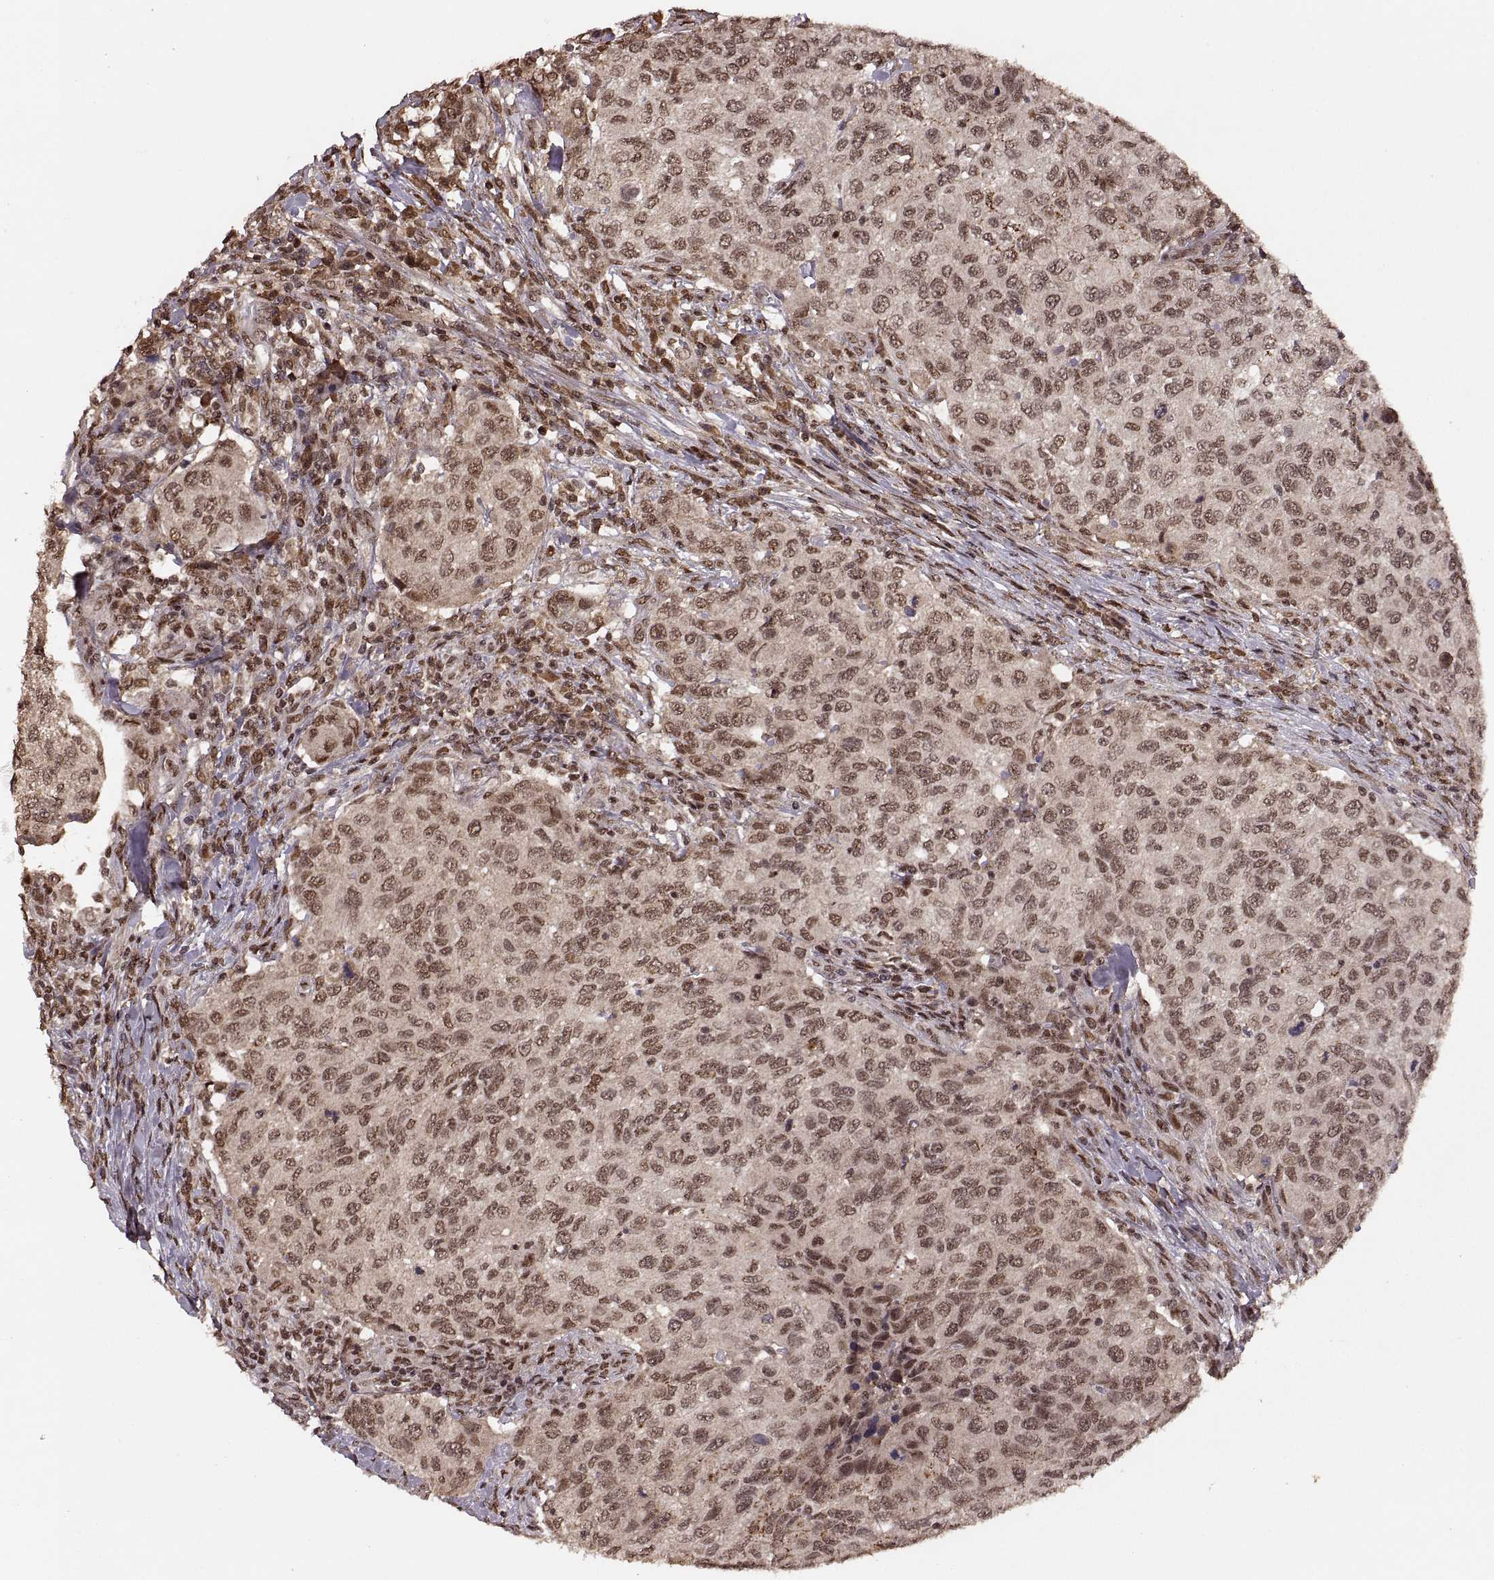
{"staining": {"intensity": "weak", "quantity": "25%-75%", "location": "nuclear"}, "tissue": "urothelial cancer", "cell_type": "Tumor cells", "image_type": "cancer", "snomed": [{"axis": "morphology", "description": "Urothelial carcinoma, High grade"}, {"axis": "topography", "description": "Urinary bladder"}], "caption": "Immunohistochemical staining of human urothelial cancer exhibits low levels of weak nuclear protein staining in approximately 25%-75% of tumor cells.", "gene": "RFT1", "patient": {"sex": "female", "age": 78}}